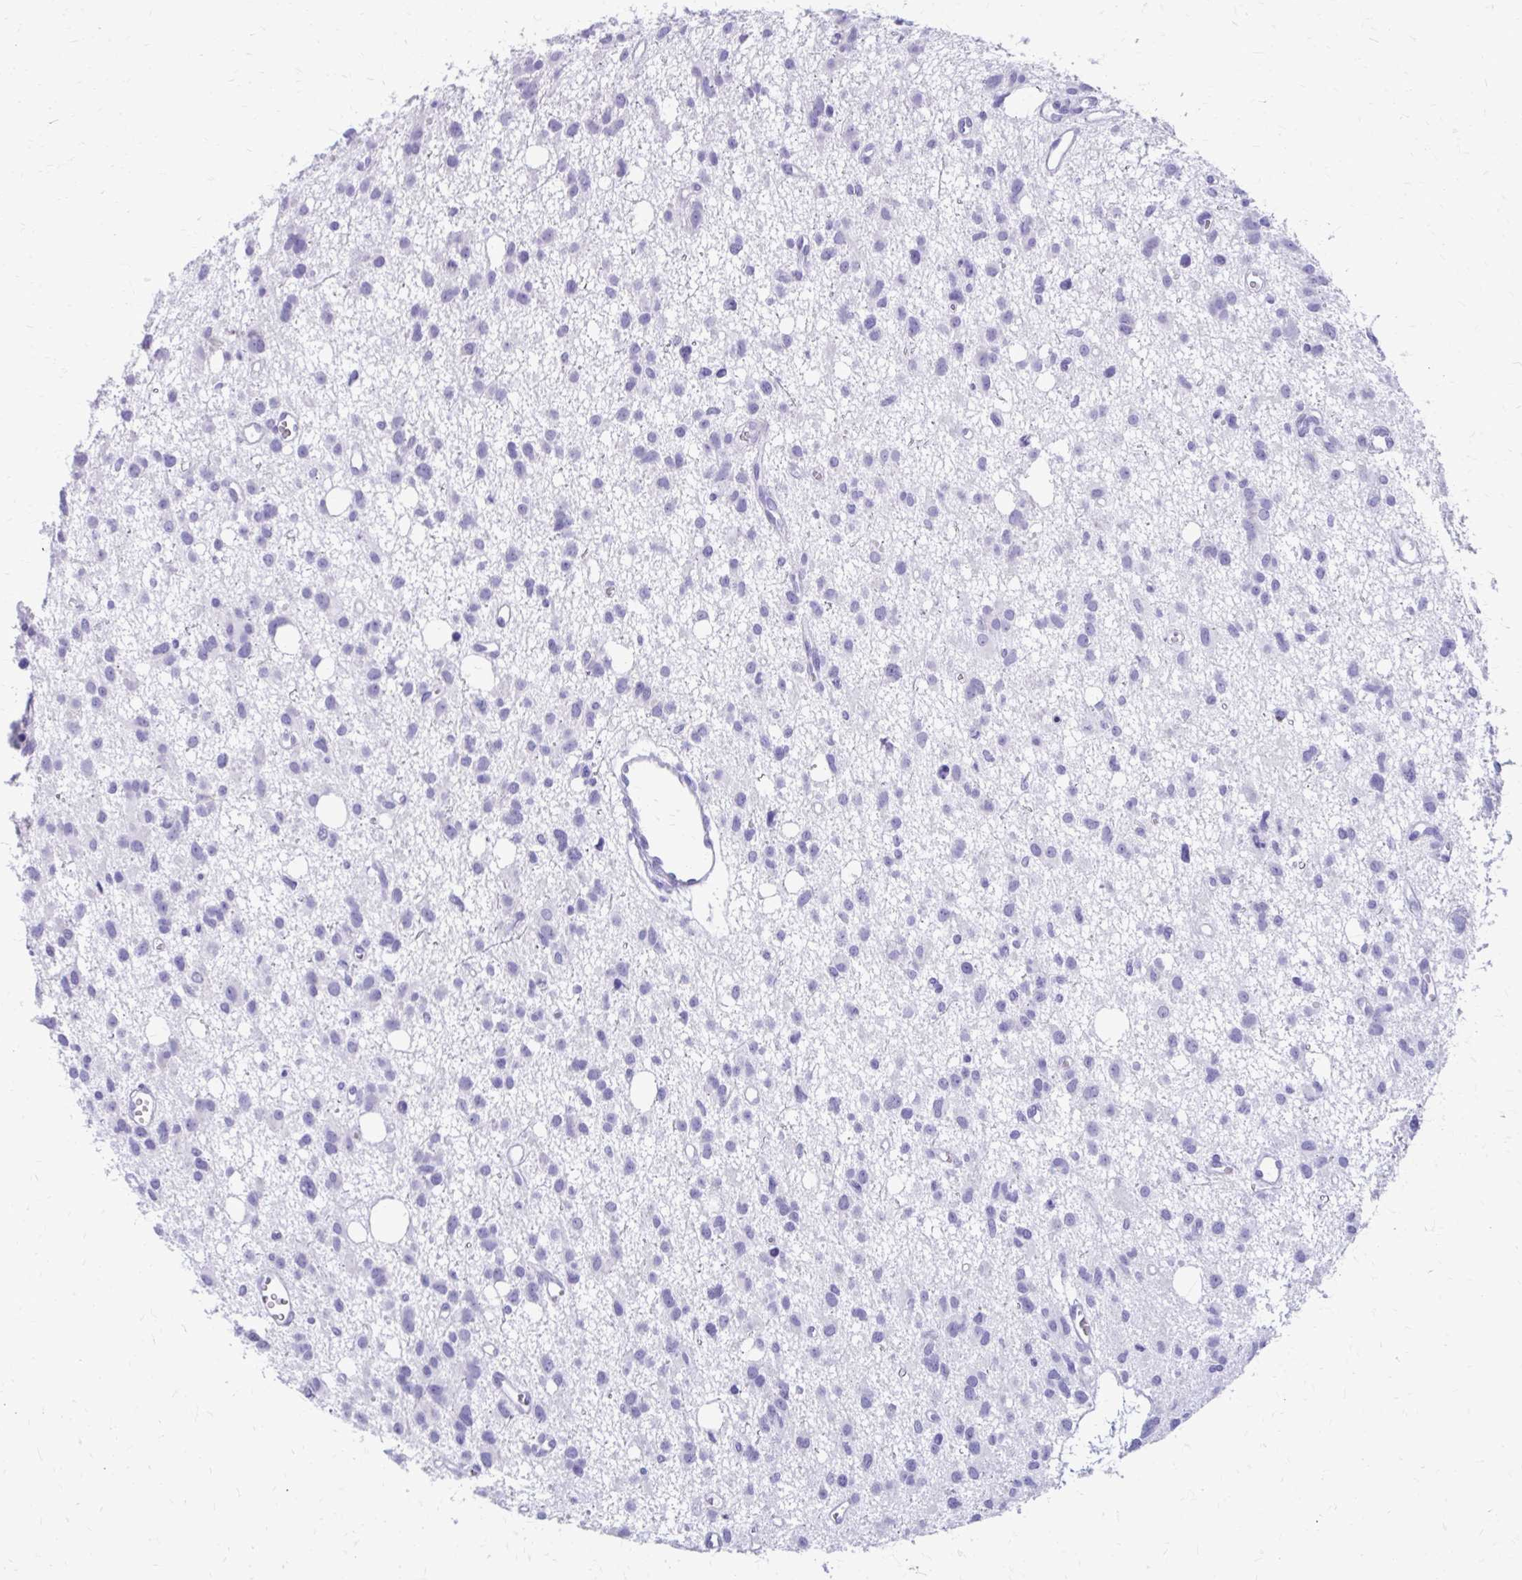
{"staining": {"intensity": "negative", "quantity": "none", "location": "none"}, "tissue": "glioma", "cell_type": "Tumor cells", "image_type": "cancer", "snomed": [{"axis": "morphology", "description": "Glioma, malignant, High grade"}, {"axis": "topography", "description": "Brain"}], "caption": "Tumor cells are negative for brown protein staining in glioma. (DAB immunohistochemistry, high magnification).", "gene": "SATL1", "patient": {"sex": "male", "age": 23}}